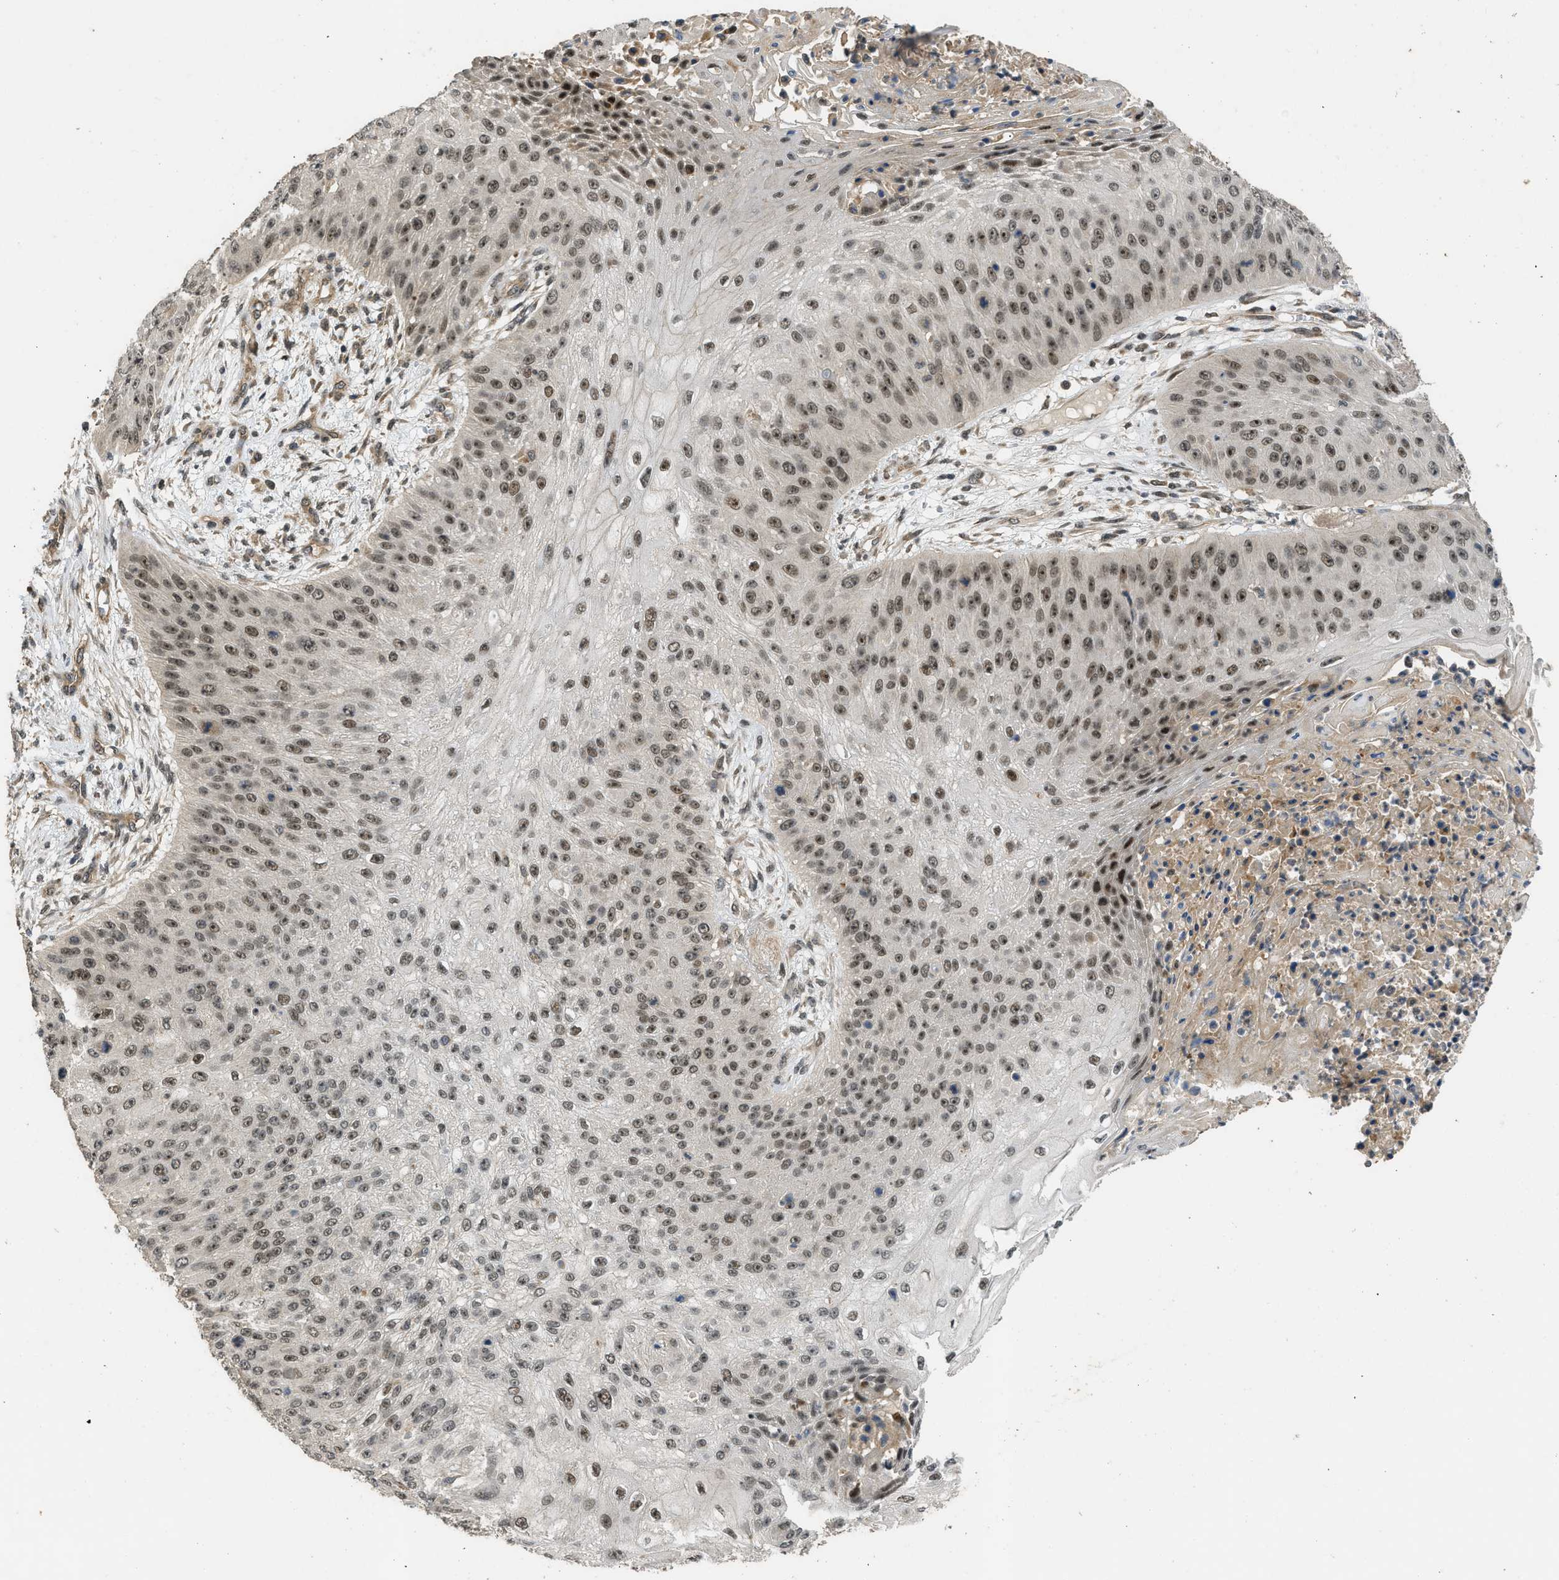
{"staining": {"intensity": "moderate", "quantity": ">75%", "location": "nuclear"}, "tissue": "skin cancer", "cell_type": "Tumor cells", "image_type": "cancer", "snomed": [{"axis": "morphology", "description": "Squamous cell carcinoma, NOS"}, {"axis": "topography", "description": "Skin"}], "caption": "Moderate nuclear positivity is seen in about >75% of tumor cells in skin squamous cell carcinoma.", "gene": "GET1", "patient": {"sex": "female", "age": 80}}